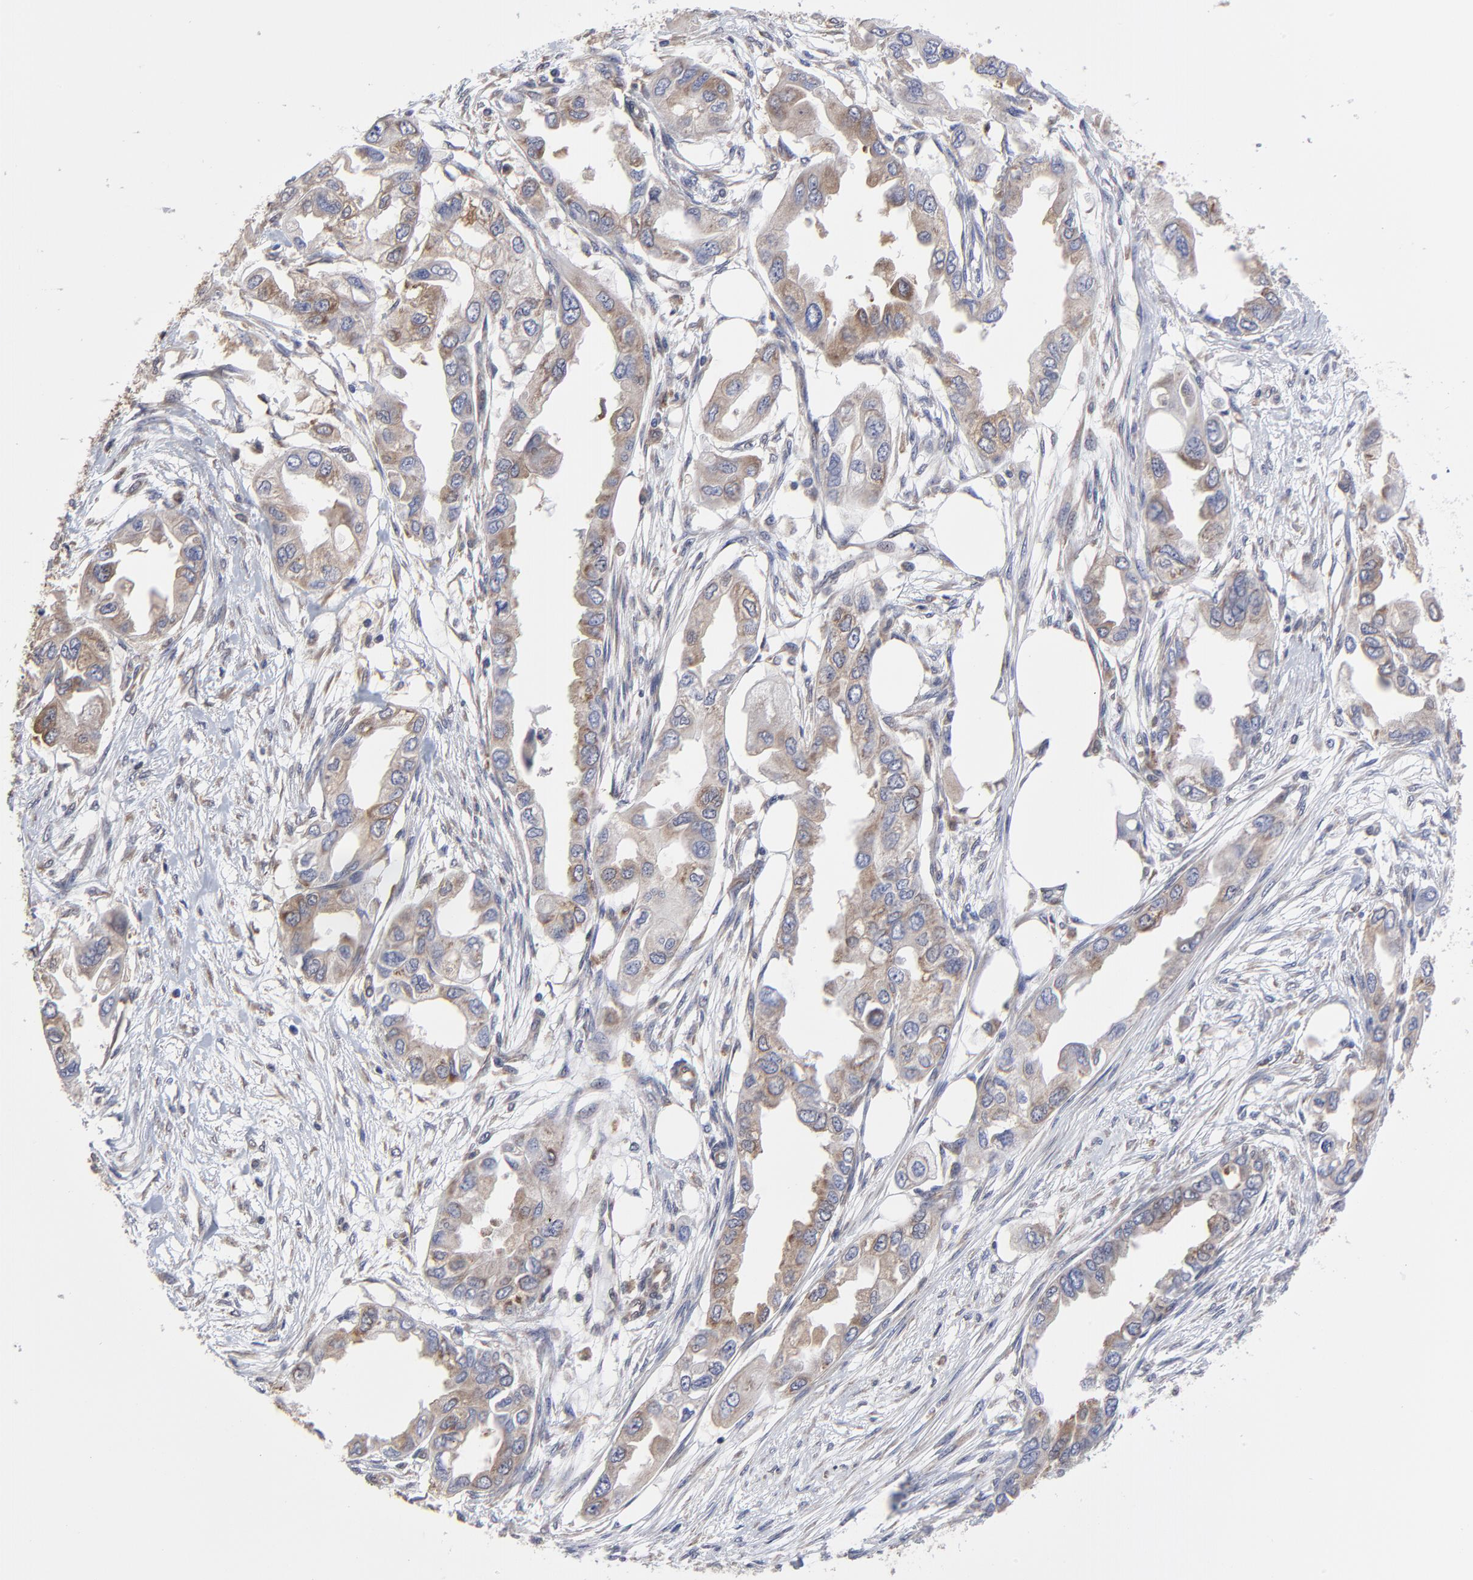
{"staining": {"intensity": "moderate", "quantity": "25%-75%", "location": "cytoplasmic/membranous"}, "tissue": "endometrial cancer", "cell_type": "Tumor cells", "image_type": "cancer", "snomed": [{"axis": "morphology", "description": "Adenocarcinoma, NOS"}, {"axis": "topography", "description": "Endometrium"}], "caption": "A brown stain highlights moderate cytoplasmic/membranous expression of a protein in endometrial cancer tumor cells.", "gene": "CCT2", "patient": {"sex": "female", "age": 67}}